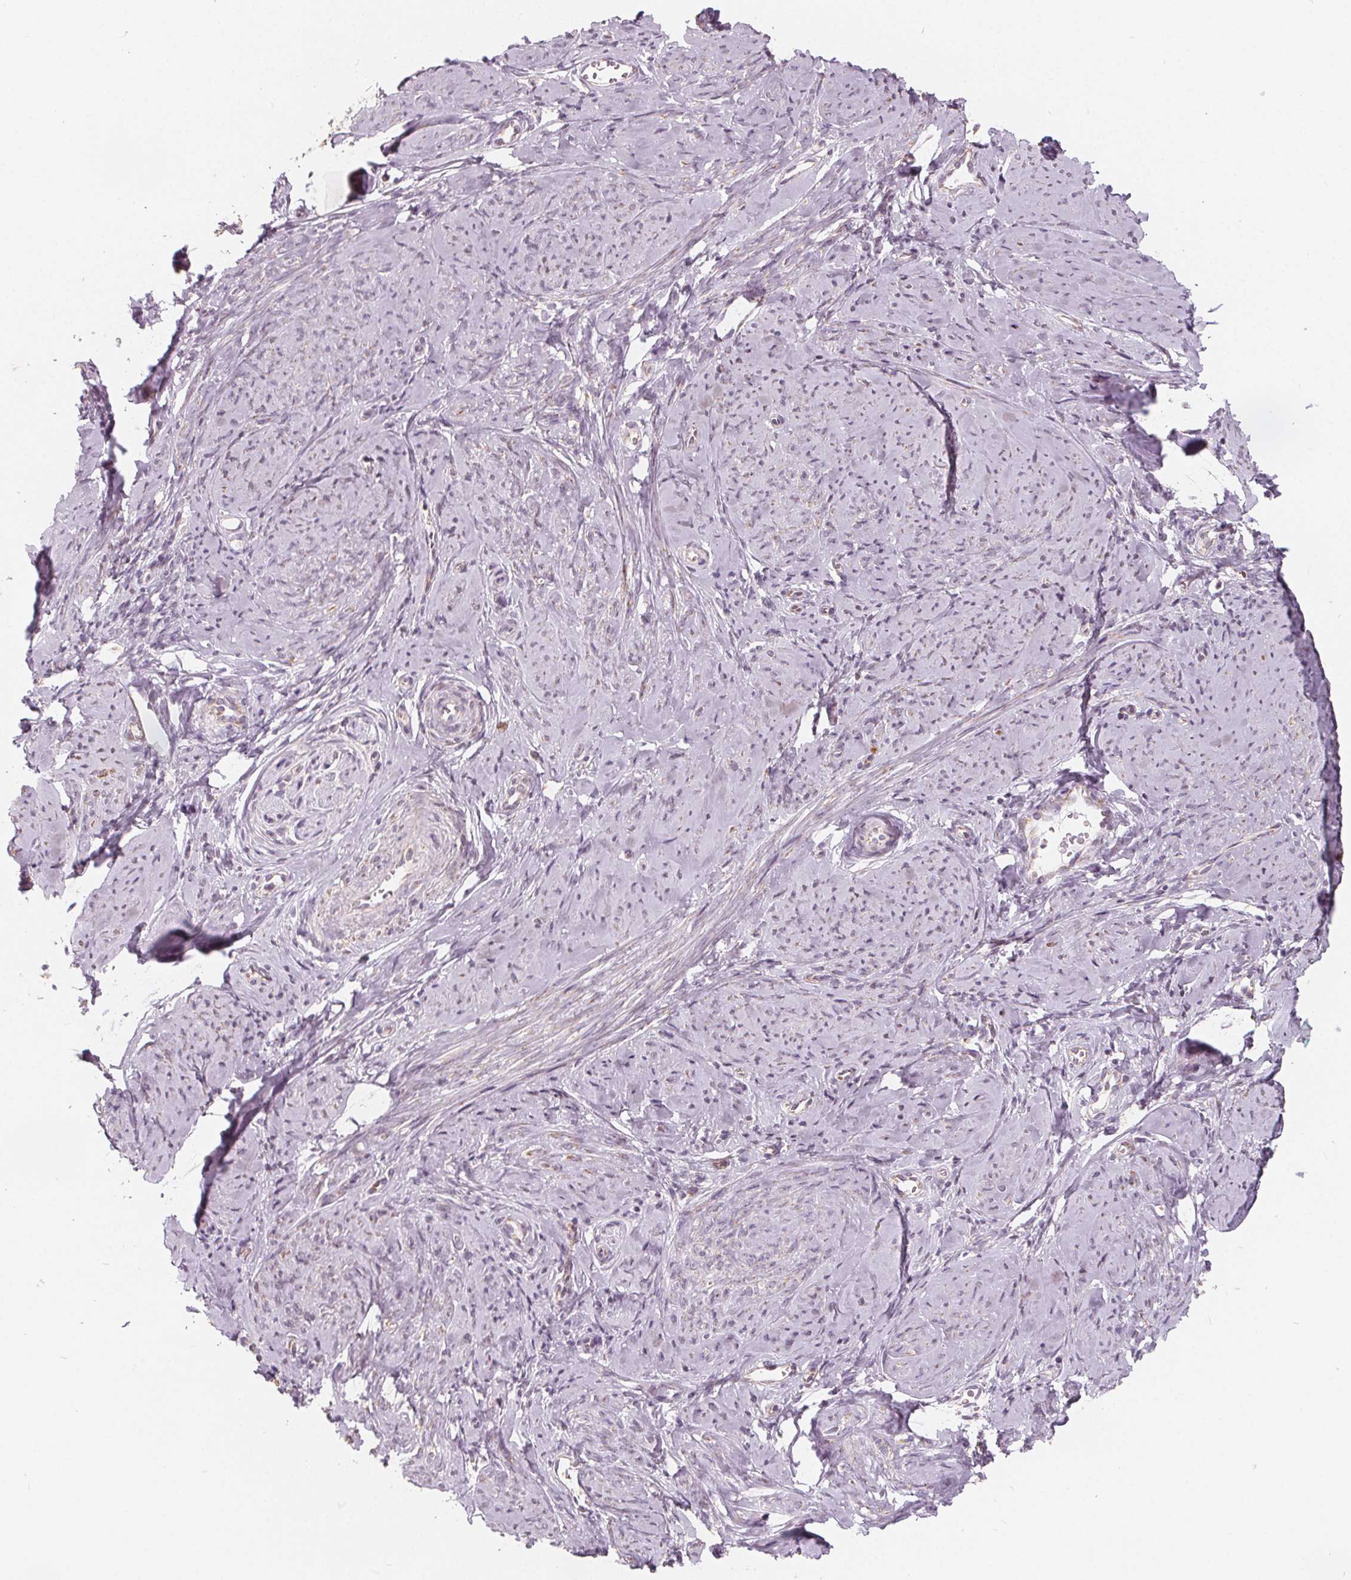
{"staining": {"intensity": "negative", "quantity": "none", "location": "none"}, "tissue": "smooth muscle", "cell_type": "Smooth muscle cells", "image_type": "normal", "snomed": [{"axis": "morphology", "description": "Normal tissue, NOS"}, {"axis": "topography", "description": "Smooth muscle"}], "caption": "Histopathology image shows no protein expression in smooth muscle cells of normal smooth muscle.", "gene": "NUP210L", "patient": {"sex": "female", "age": 48}}